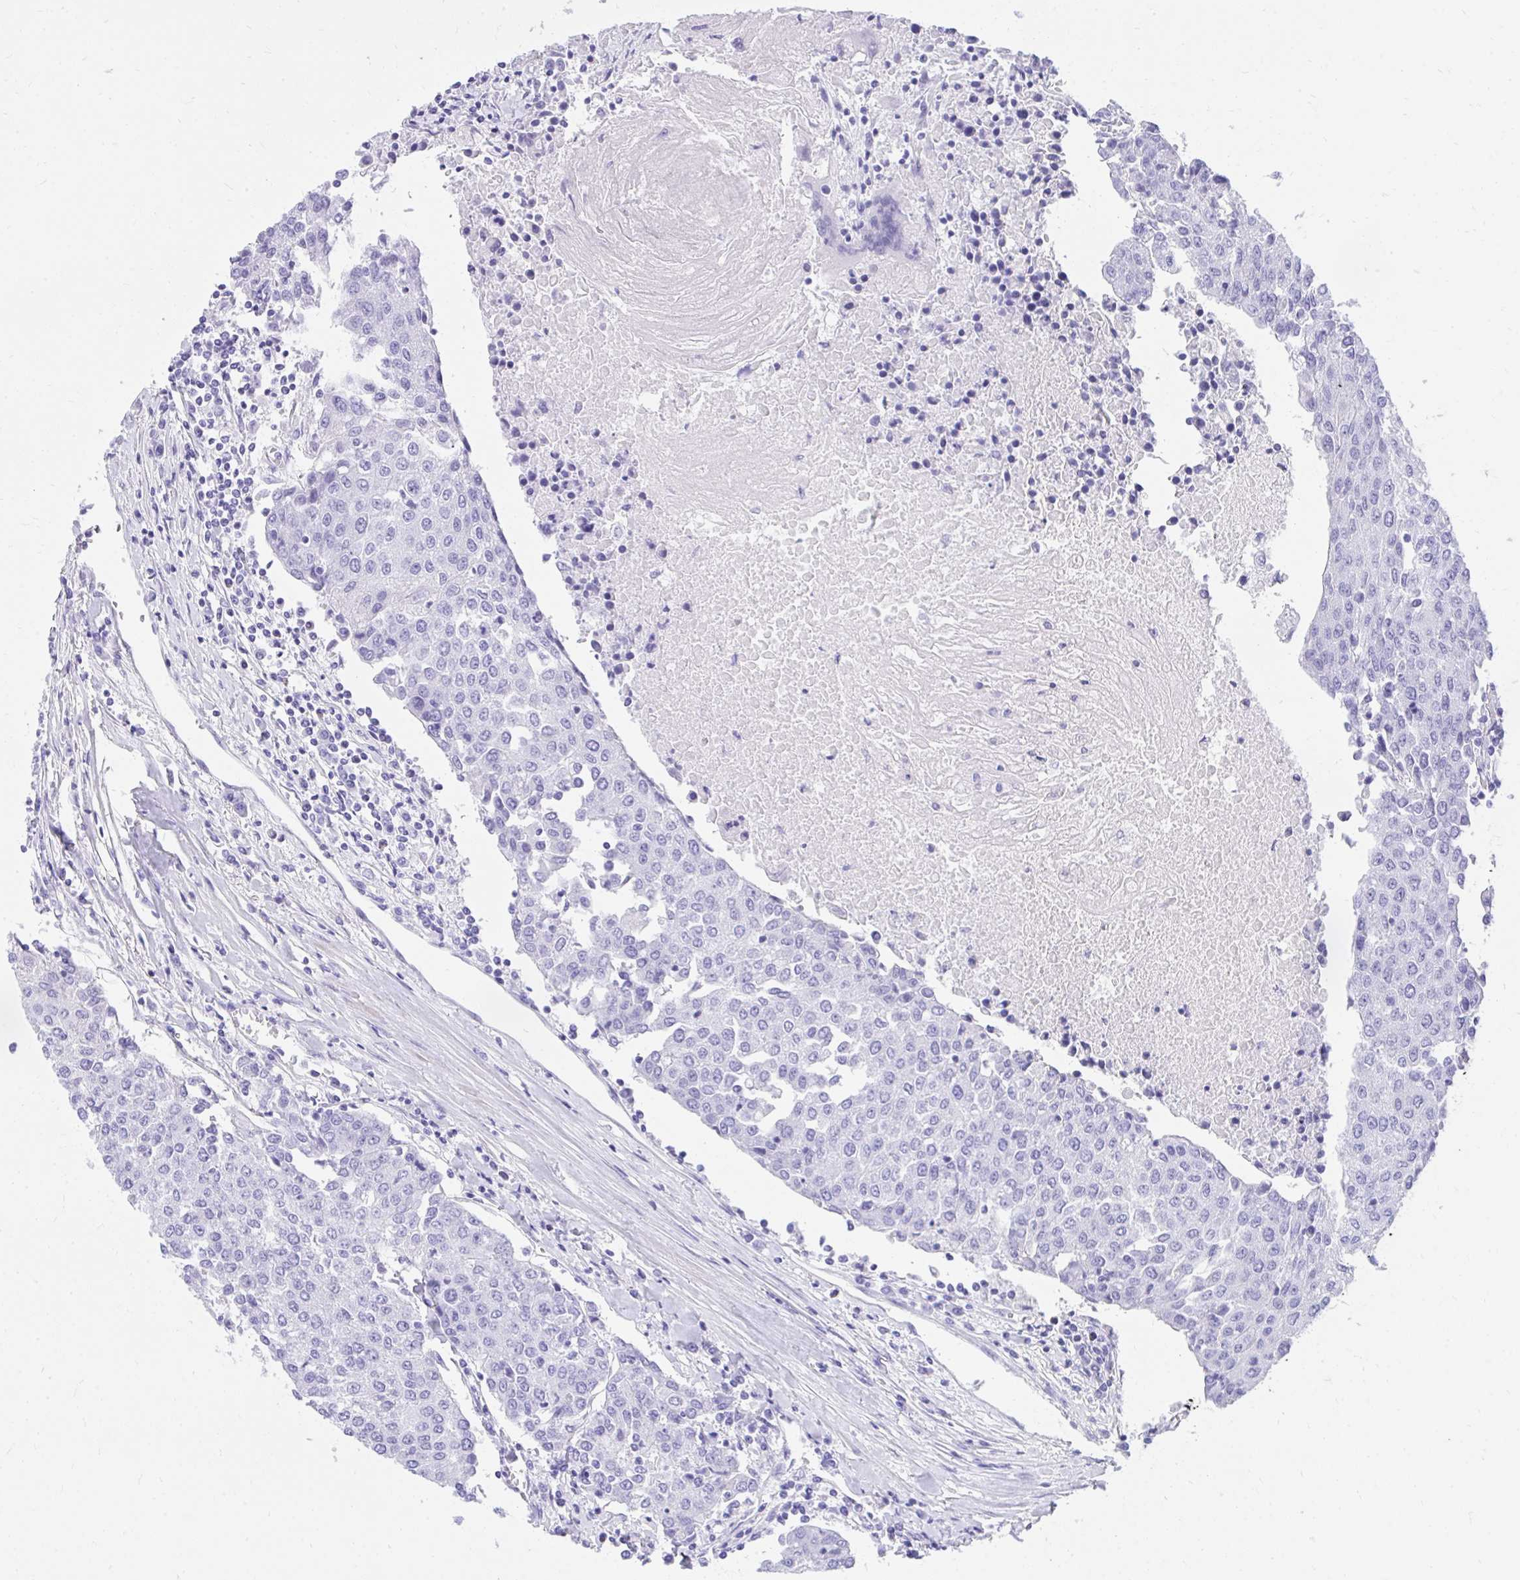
{"staining": {"intensity": "negative", "quantity": "none", "location": "none"}, "tissue": "urothelial cancer", "cell_type": "Tumor cells", "image_type": "cancer", "snomed": [{"axis": "morphology", "description": "Urothelial carcinoma, High grade"}, {"axis": "topography", "description": "Urinary bladder"}], "caption": "The photomicrograph demonstrates no staining of tumor cells in high-grade urothelial carcinoma. (DAB (3,3'-diaminobenzidine) immunohistochemistry (IHC) with hematoxylin counter stain).", "gene": "KCNN4", "patient": {"sex": "female", "age": 85}}